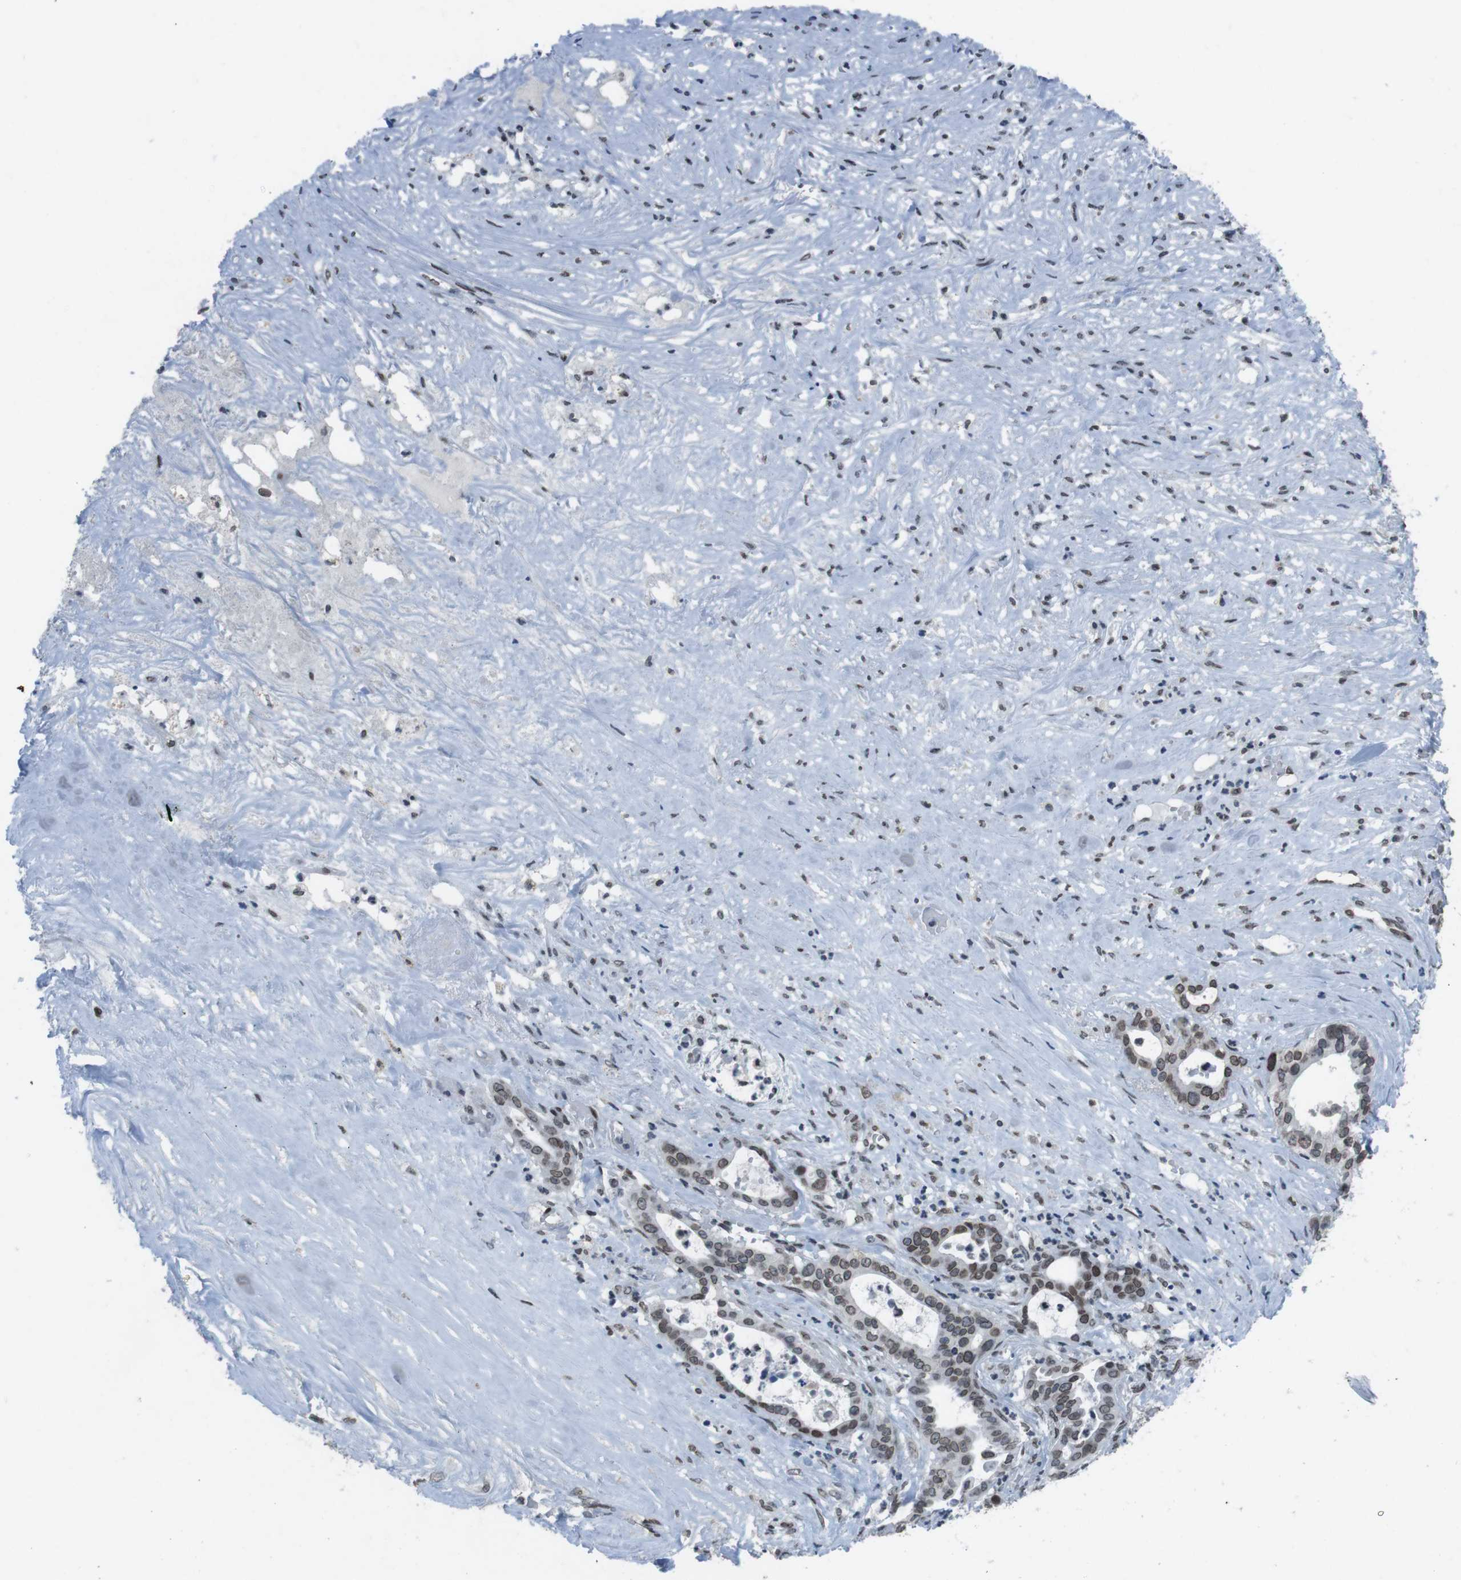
{"staining": {"intensity": "moderate", "quantity": ">75%", "location": "cytoplasmic/membranous,nuclear"}, "tissue": "liver cancer", "cell_type": "Tumor cells", "image_type": "cancer", "snomed": [{"axis": "morphology", "description": "Cholangiocarcinoma"}, {"axis": "topography", "description": "Liver"}], "caption": "Protein staining of liver cancer tissue reveals moderate cytoplasmic/membranous and nuclear positivity in about >75% of tumor cells. The protein of interest is shown in brown color, while the nuclei are stained blue.", "gene": "MAD1L1", "patient": {"sex": "female", "age": 61}}